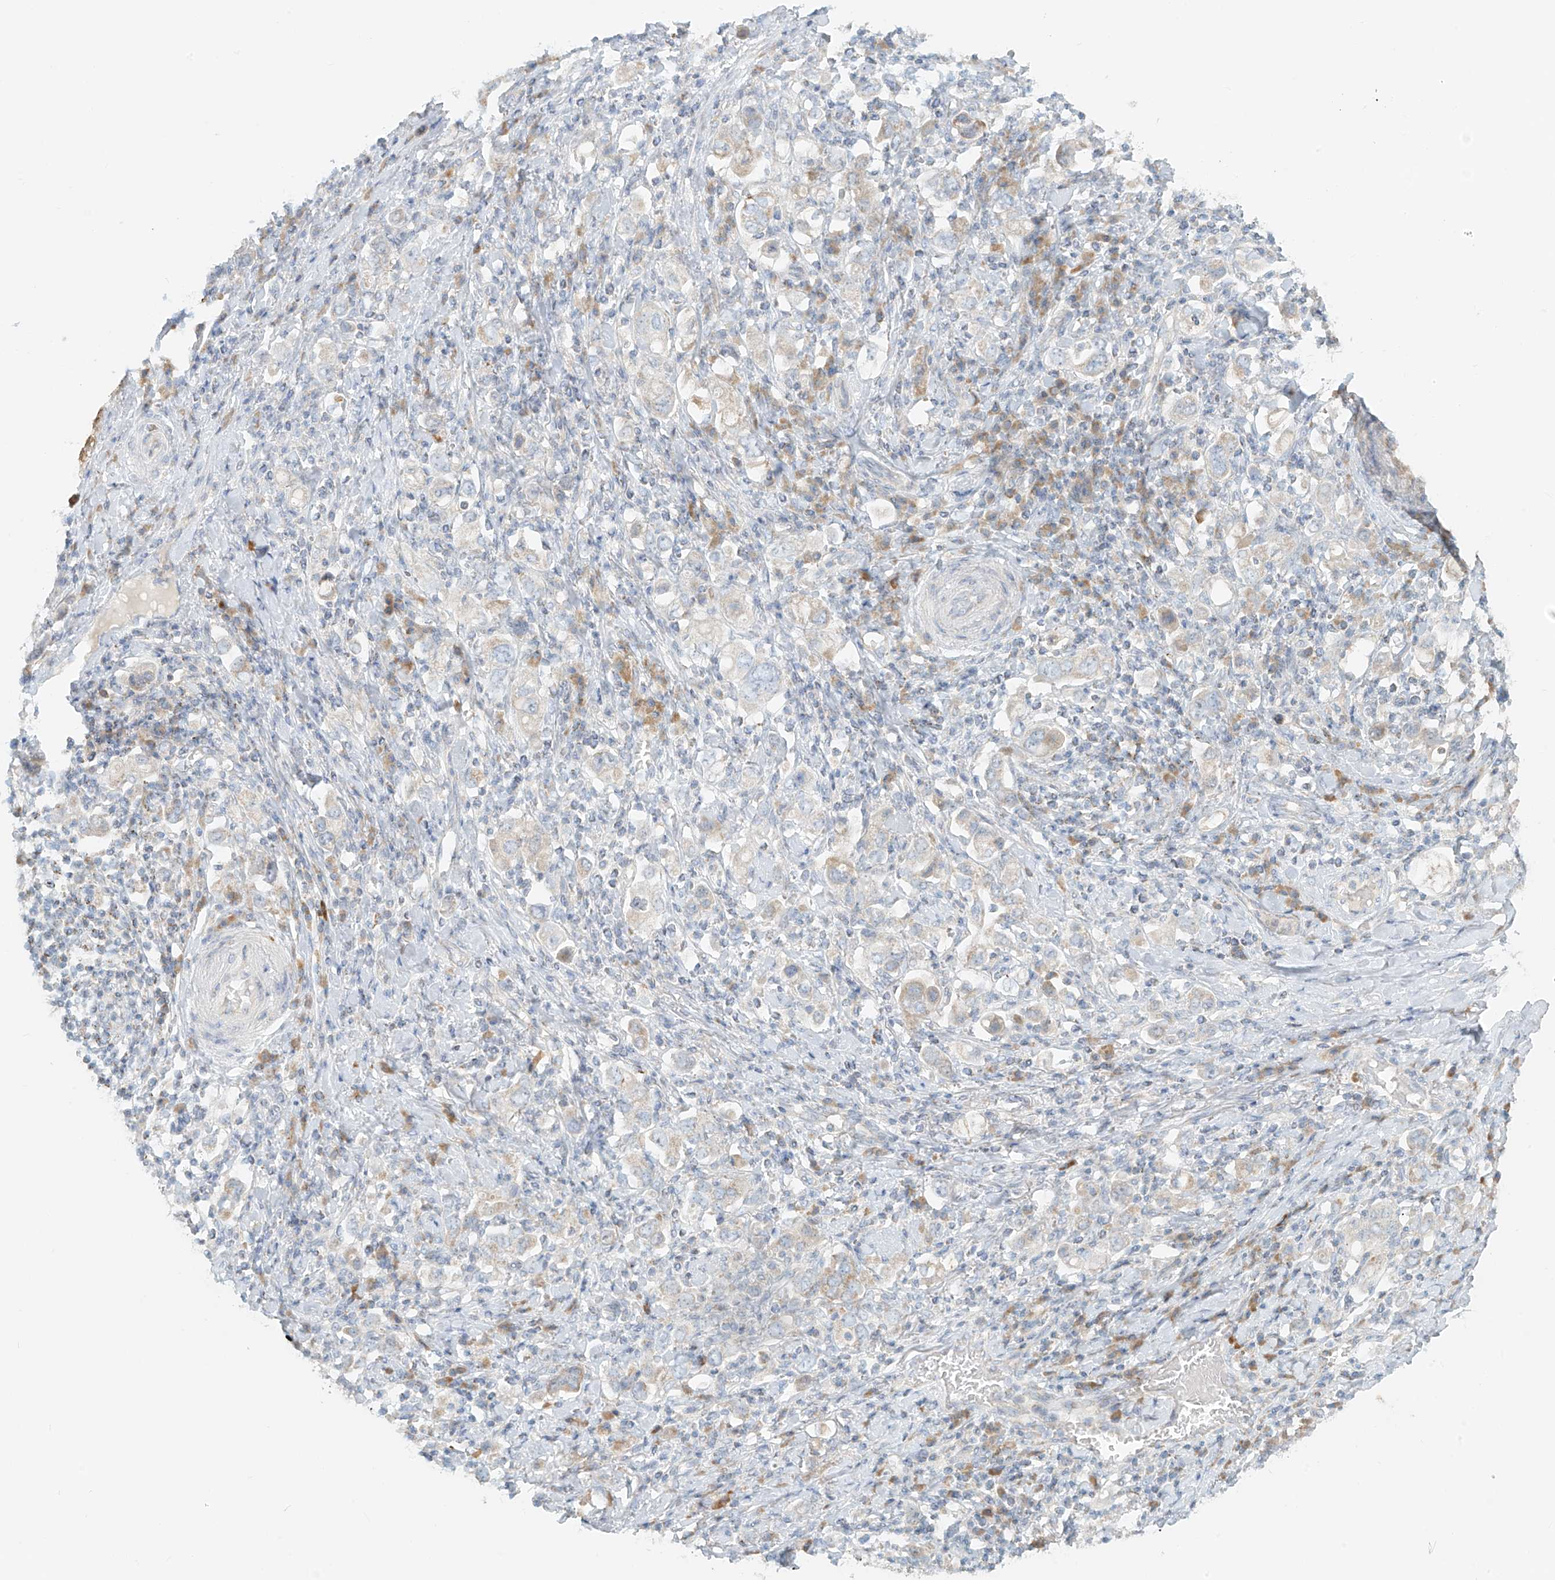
{"staining": {"intensity": "weak", "quantity": "<25%", "location": "cytoplasmic/membranous"}, "tissue": "stomach cancer", "cell_type": "Tumor cells", "image_type": "cancer", "snomed": [{"axis": "morphology", "description": "Adenocarcinoma, NOS"}, {"axis": "topography", "description": "Stomach, upper"}], "caption": "Immunohistochemistry micrograph of neoplastic tissue: adenocarcinoma (stomach) stained with DAB shows no significant protein positivity in tumor cells.", "gene": "UST", "patient": {"sex": "male", "age": 62}}